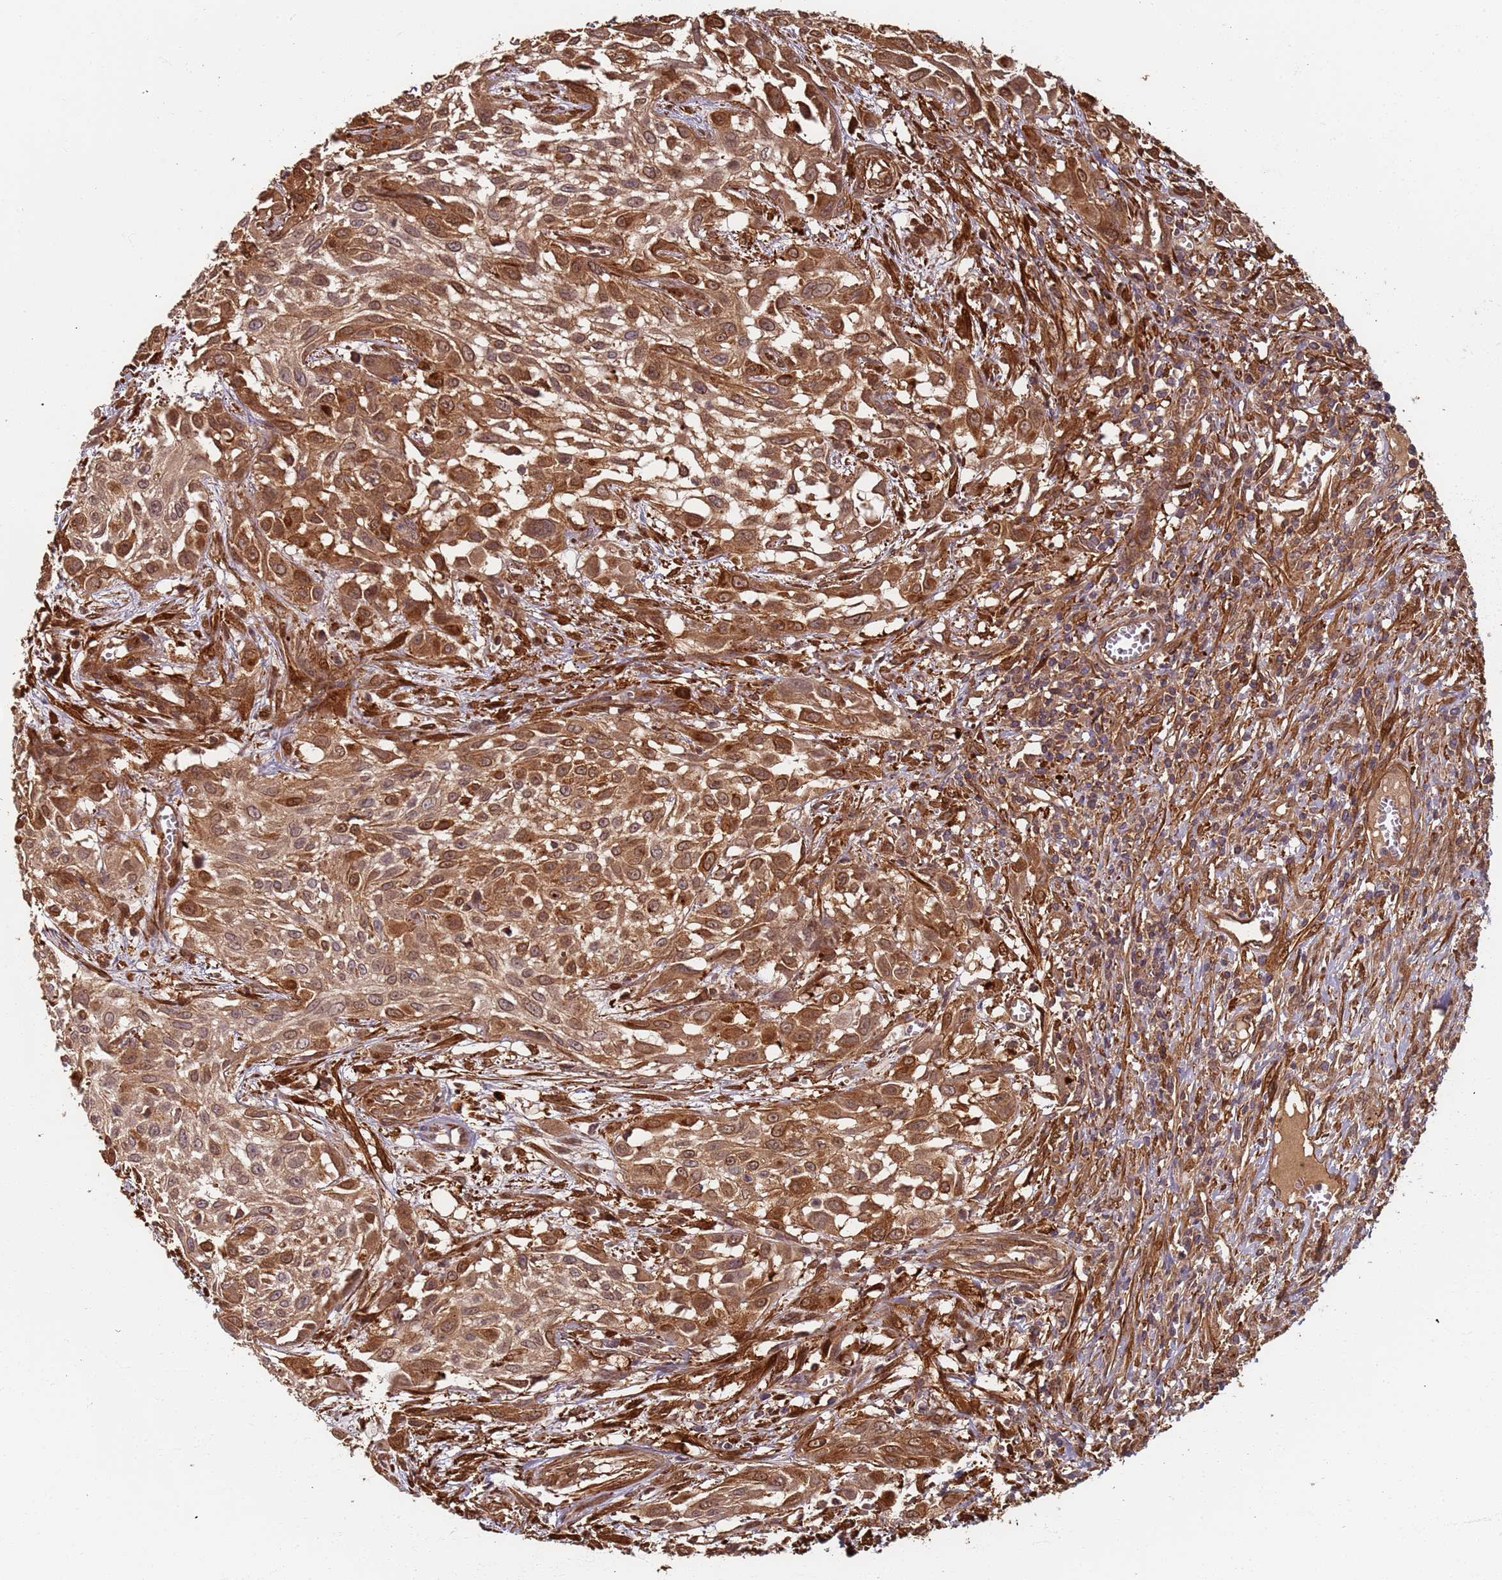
{"staining": {"intensity": "strong", "quantity": "25%-75%", "location": "cytoplasmic/membranous,nuclear"}, "tissue": "urothelial cancer", "cell_type": "Tumor cells", "image_type": "cancer", "snomed": [{"axis": "morphology", "description": "Urothelial carcinoma, High grade"}, {"axis": "topography", "description": "Urinary bladder"}], "caption": "The histopathology image reveals immunohistochemical staining of urothelial carcinoma (high-grade). There is strong cytoplasmic/membranous and nuclear positivity is identified in about 25%-75% of tumor cells.", "gene": "SDCCAG8", "patient": {"sex": "male", "age": 57}}